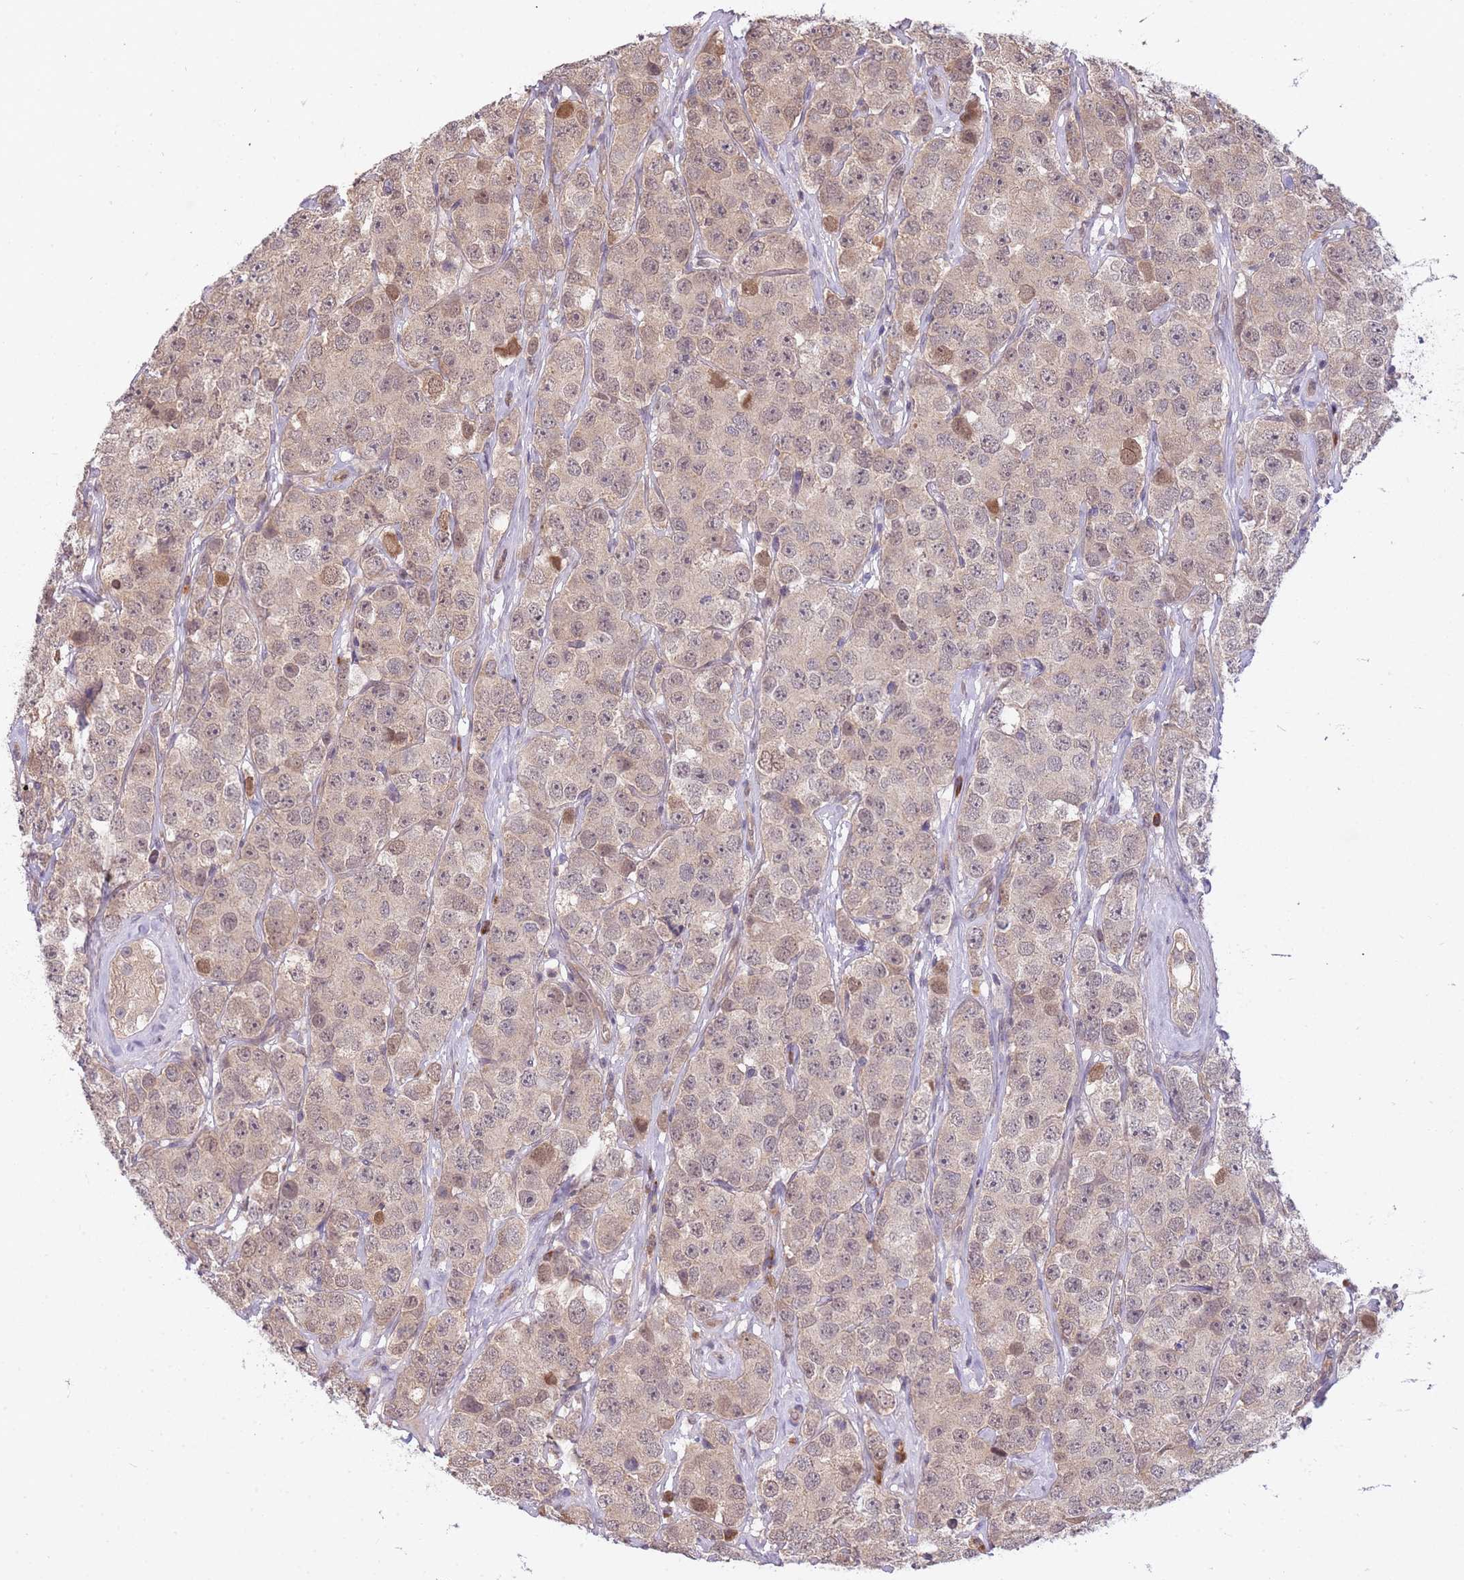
{"staining": {"intensity": "weak", "quantity": ">75%", "location": "cytoplasmic/membranous,nuclear"}, "tissue": "testis cancer", "cell_type": "Tumor cells", "image_type": "cancer", "snomed": [{"axis": "morphology", "description": "Seminoma, NOS"}, {"axis": "topography", "description": "Testis"}], "caption": "This image demonstrates IHC staining of testis cancer (seminoma), with low weak cytoplasmic/membranous and nuclear positivity in approximately >75% of tumor cells.", "gene": "SMC6", "patient": {"sex": "male", "age": 28}}